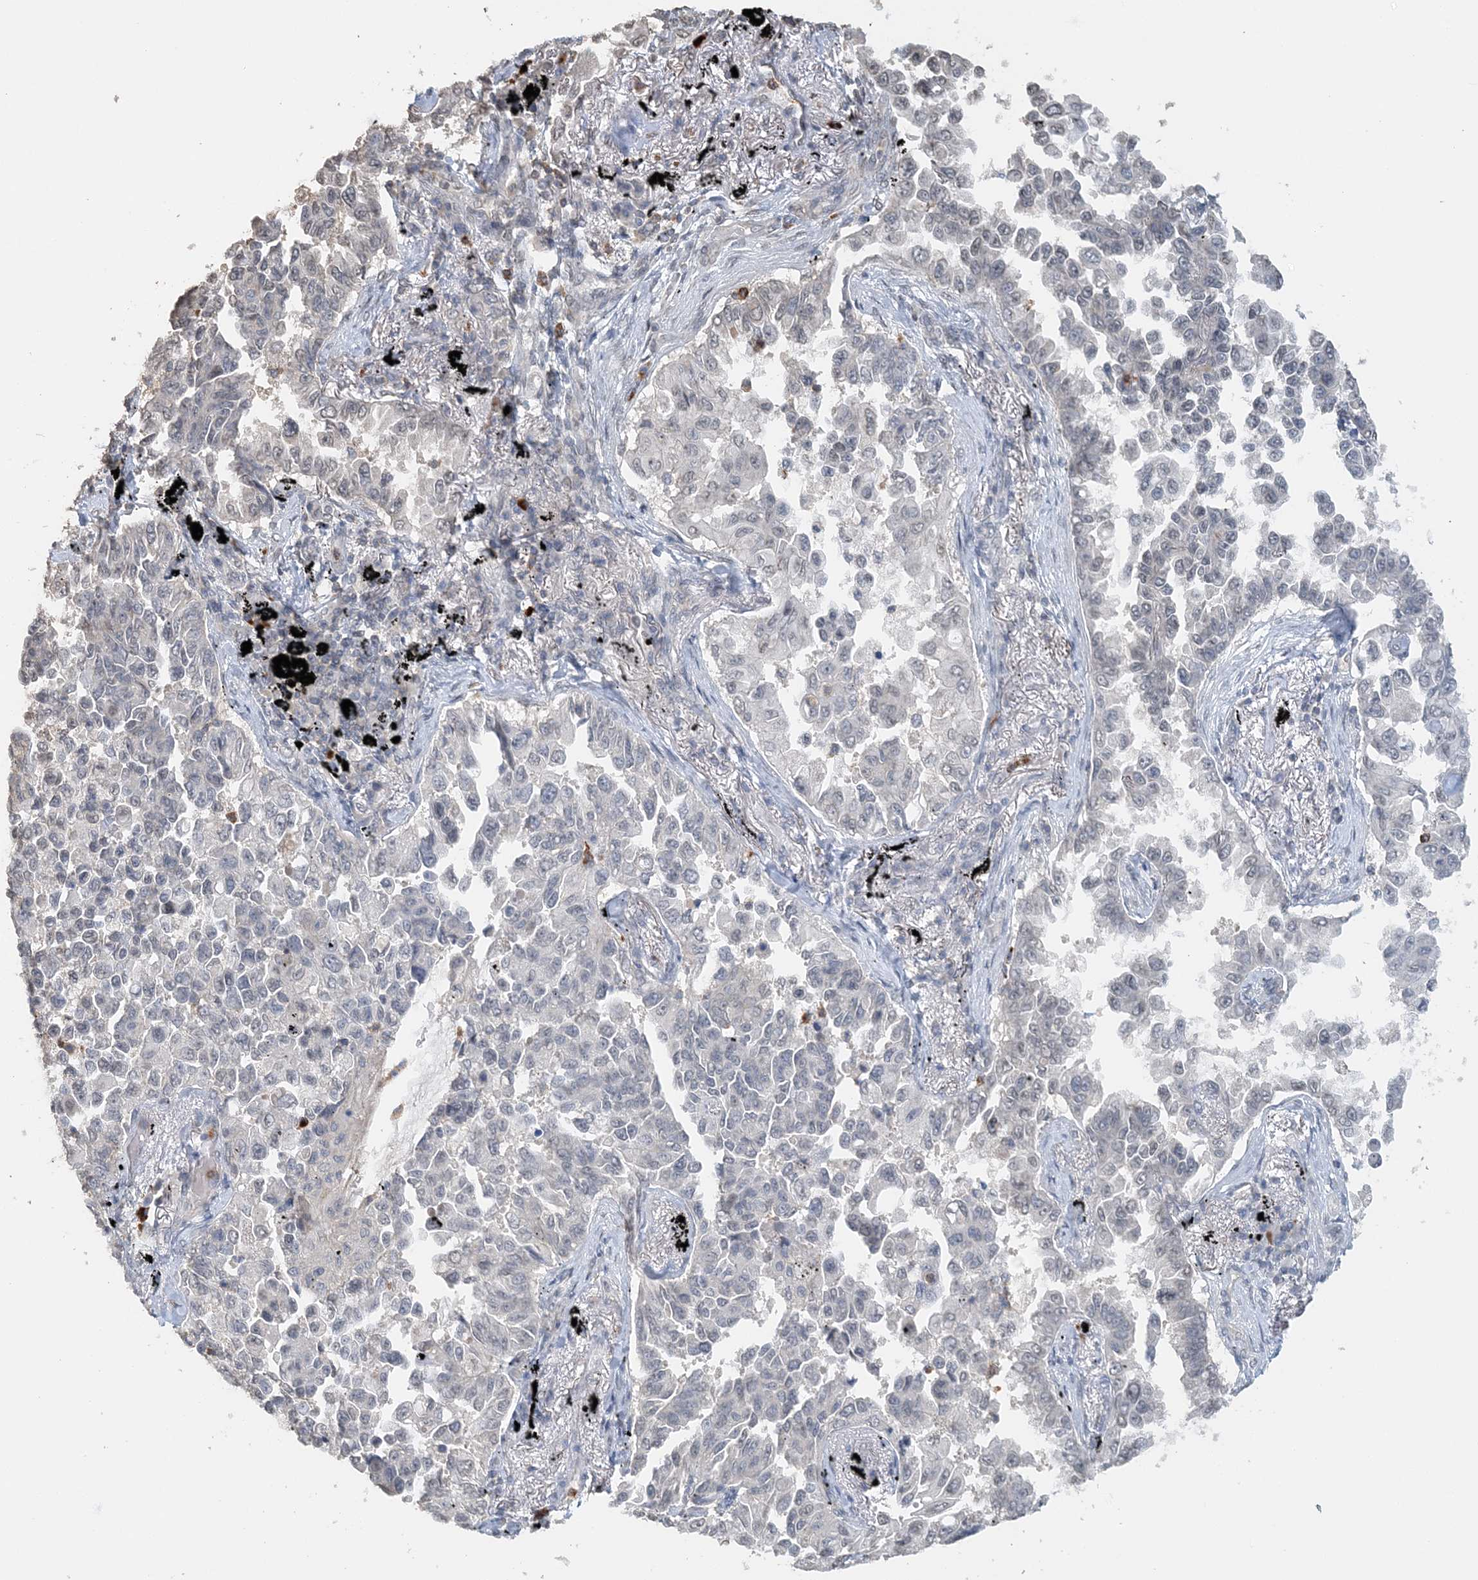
{"staining": {"intensity": "negative", "quantity": "none", "location": "none"}, "tissue": "lung cancer", "cell_type": "Tumor cells", "image_type": "cancer", "snomed": [{"axis": "morphology", "description": "Adenocarcinoma, NOS"}, {"axis": "topography", "description": "Lung"}], "caption": "IHC micrograph of neoplastic tissue: human lung adenocarcinoma stained with DAB (3,3'-diaminobenzidine) exhibits no significant protein staining in tumor cells.", "gene": "FAM110A", "patient": {"sex": "female", "age": 67}}